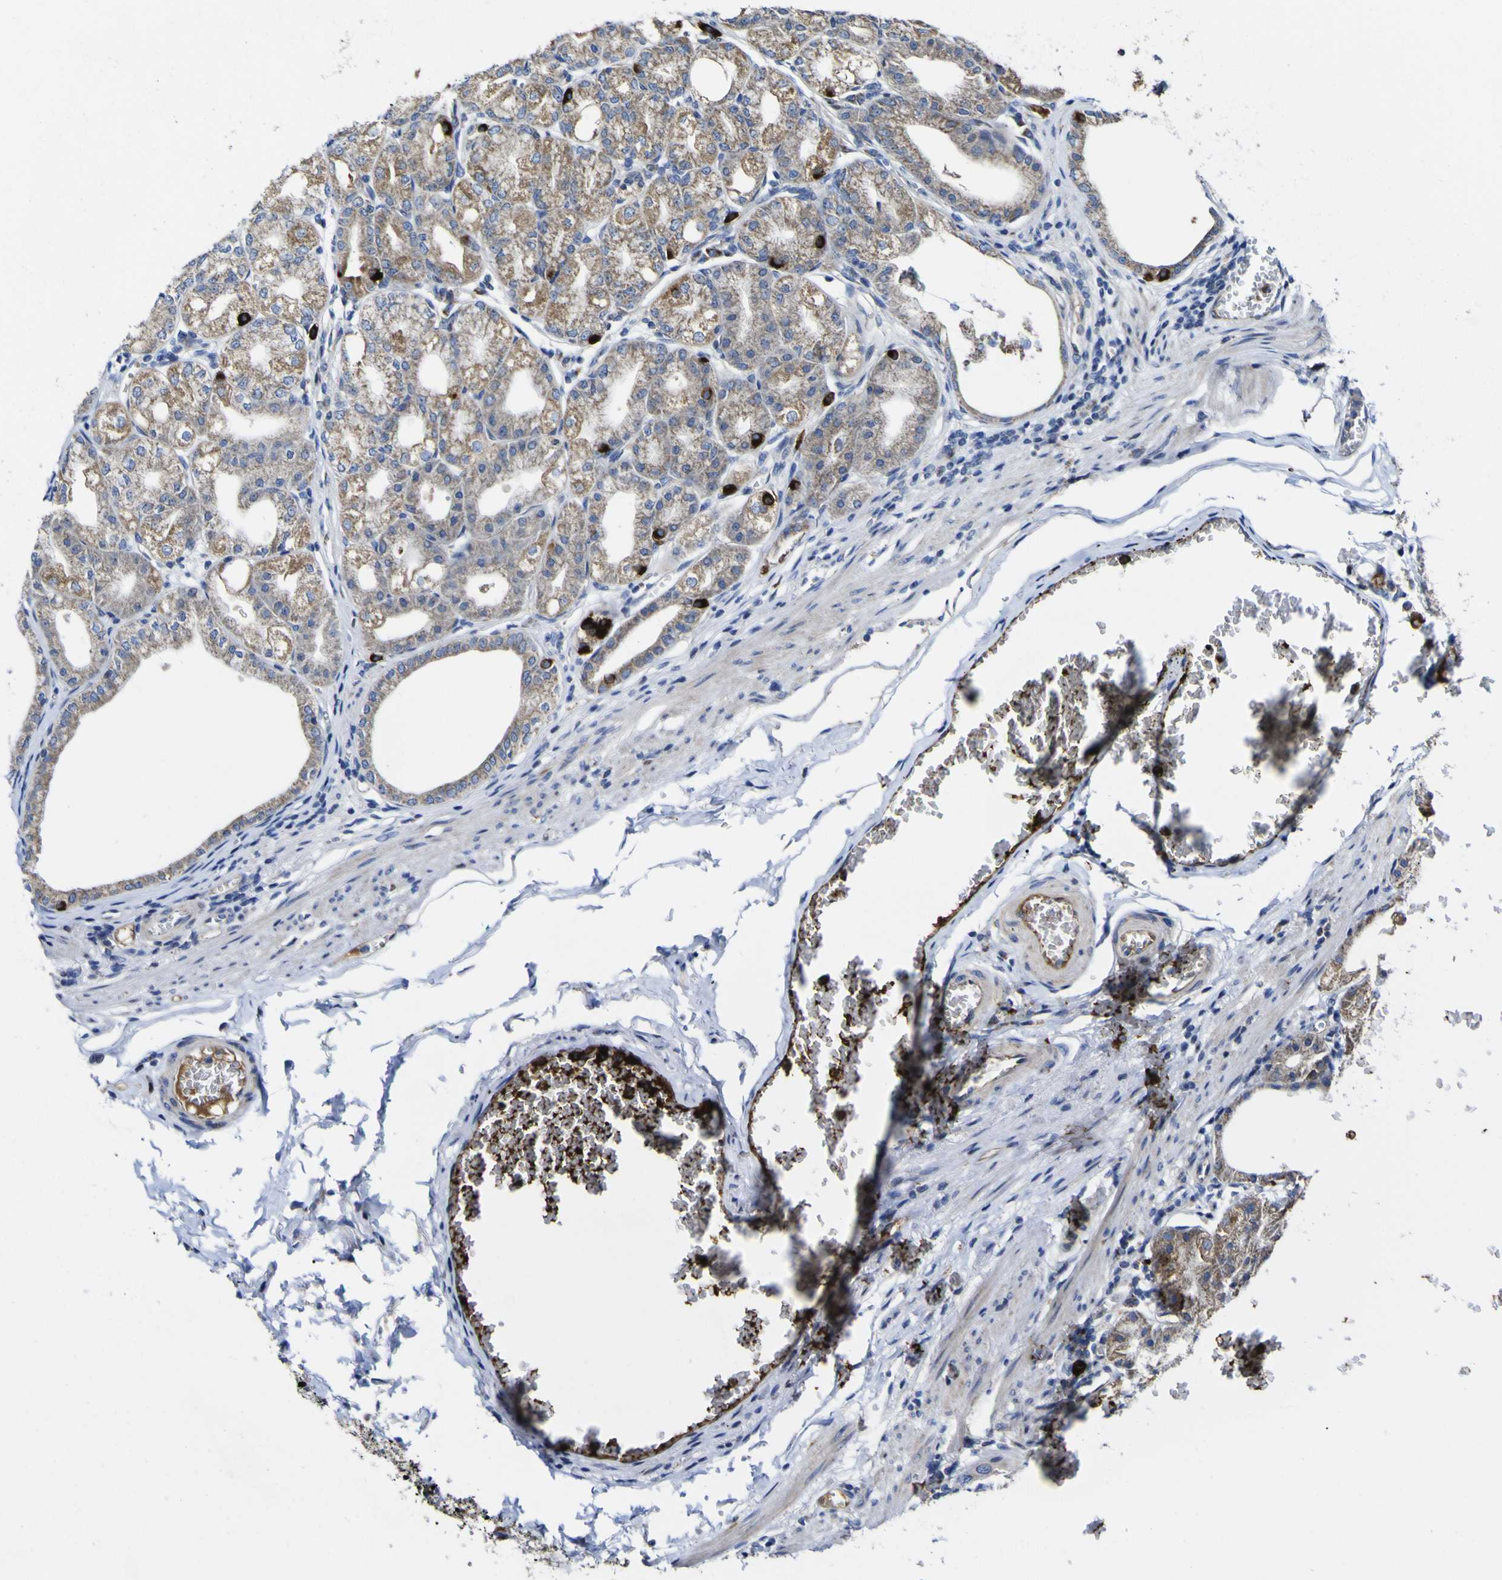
{"staining": {"intensity": "moderate", "quantity": ">75%", "location": "cytoplasmic/membranous"}, "tissue": "stomach", "cell_type": "Glandular cells", "image_type": "normal", "snomed": [{"axis": "morphology", "description": "Normal tissue, NOS"}, {"axis": "topography", "description": "Stomach, lower"}], "caption": "A photomicrograph showing moderate cytoplasmic/membranous positivity in about >75% of glandular cells in normal stomach, as visualized by brown immunohistochemical staining.", "gene": "CCDC90B", "patient": {"sex": "male", "age": 71}}